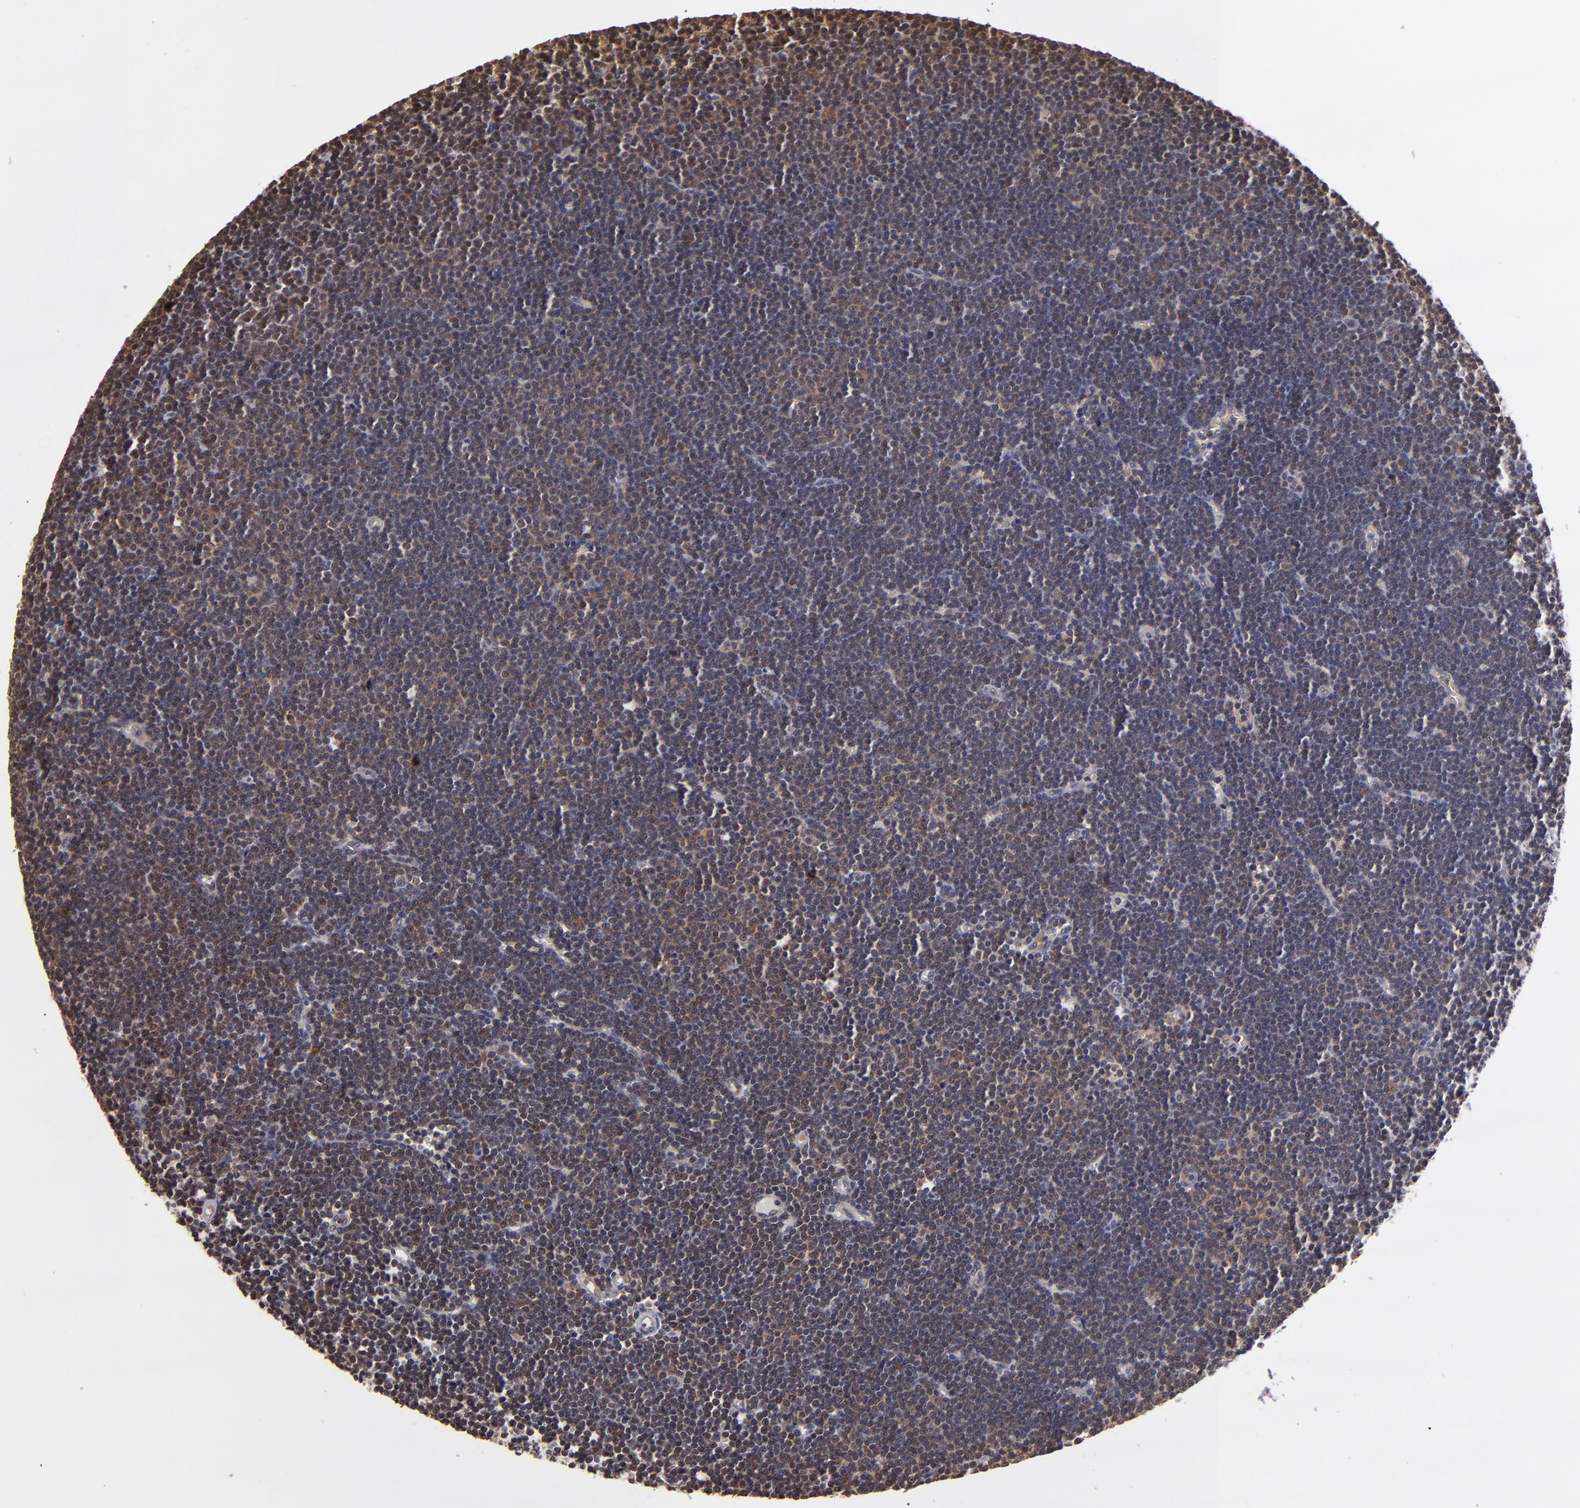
{"staining": {"intensity": "moderate", "quantity": "25%-75%", "location": "cytoplasmic/membranous"}, "tissue": "lymphoma", "cell_type": "Tumor cells", "image_type": "cancer", "snomed": [{"axis": "morphology", "description": "Malignant lymphoma, non-Hodgkin's type, Low grade"}, {"axis": "topography", "description": "Lymph node"}], "caption": "Lymphoma stained with immunohistochemistry (IHC) shows moderate cytoplasmic/membranous positivity in about 25%-75% of tumor cells.", "gene": "MAPK3", "patient": {"sex": "female", "age": 73}}